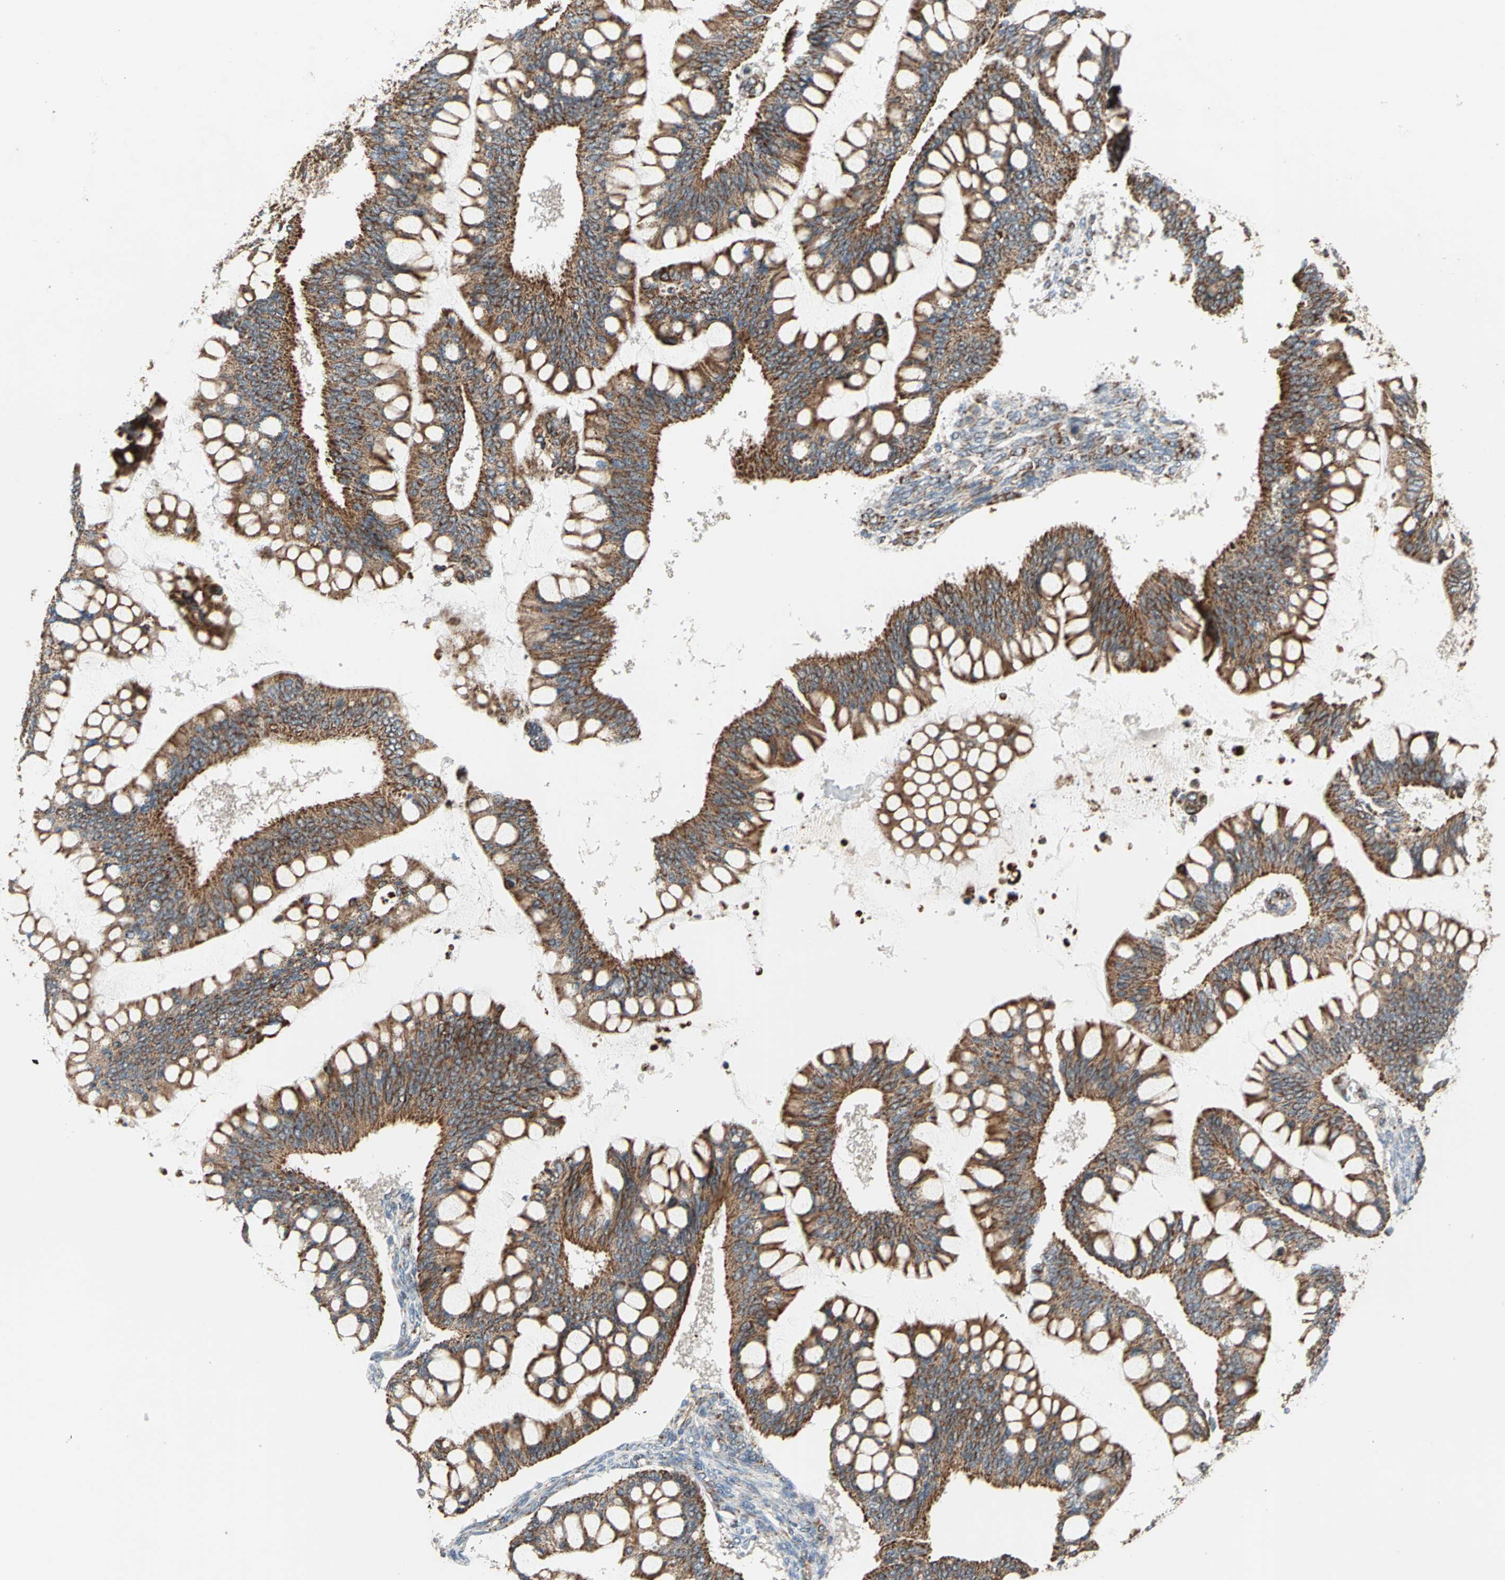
{"staining": {"intensity": "strong", "quantity": ">75%", "location": "cytoplasmic/membranous"}, "tissue": "ovarian cancer", "cell_type": "Tumor cells", "image_type": "cancer", "snomed": [{"axis": "morphology", "description": "Cystadenocarcinoma, mucinous, NOS"}, {"axis": "topography", "description": "Ovary"}], "caption": "Ovarian cancer was stained to show a protein in brown. There is high levels of strong cytoplasmic/membranous positivity in approximately >75% of tumor cells.", "gene": "MRPS22", "patient": {"sex": "female", "age": 73}}